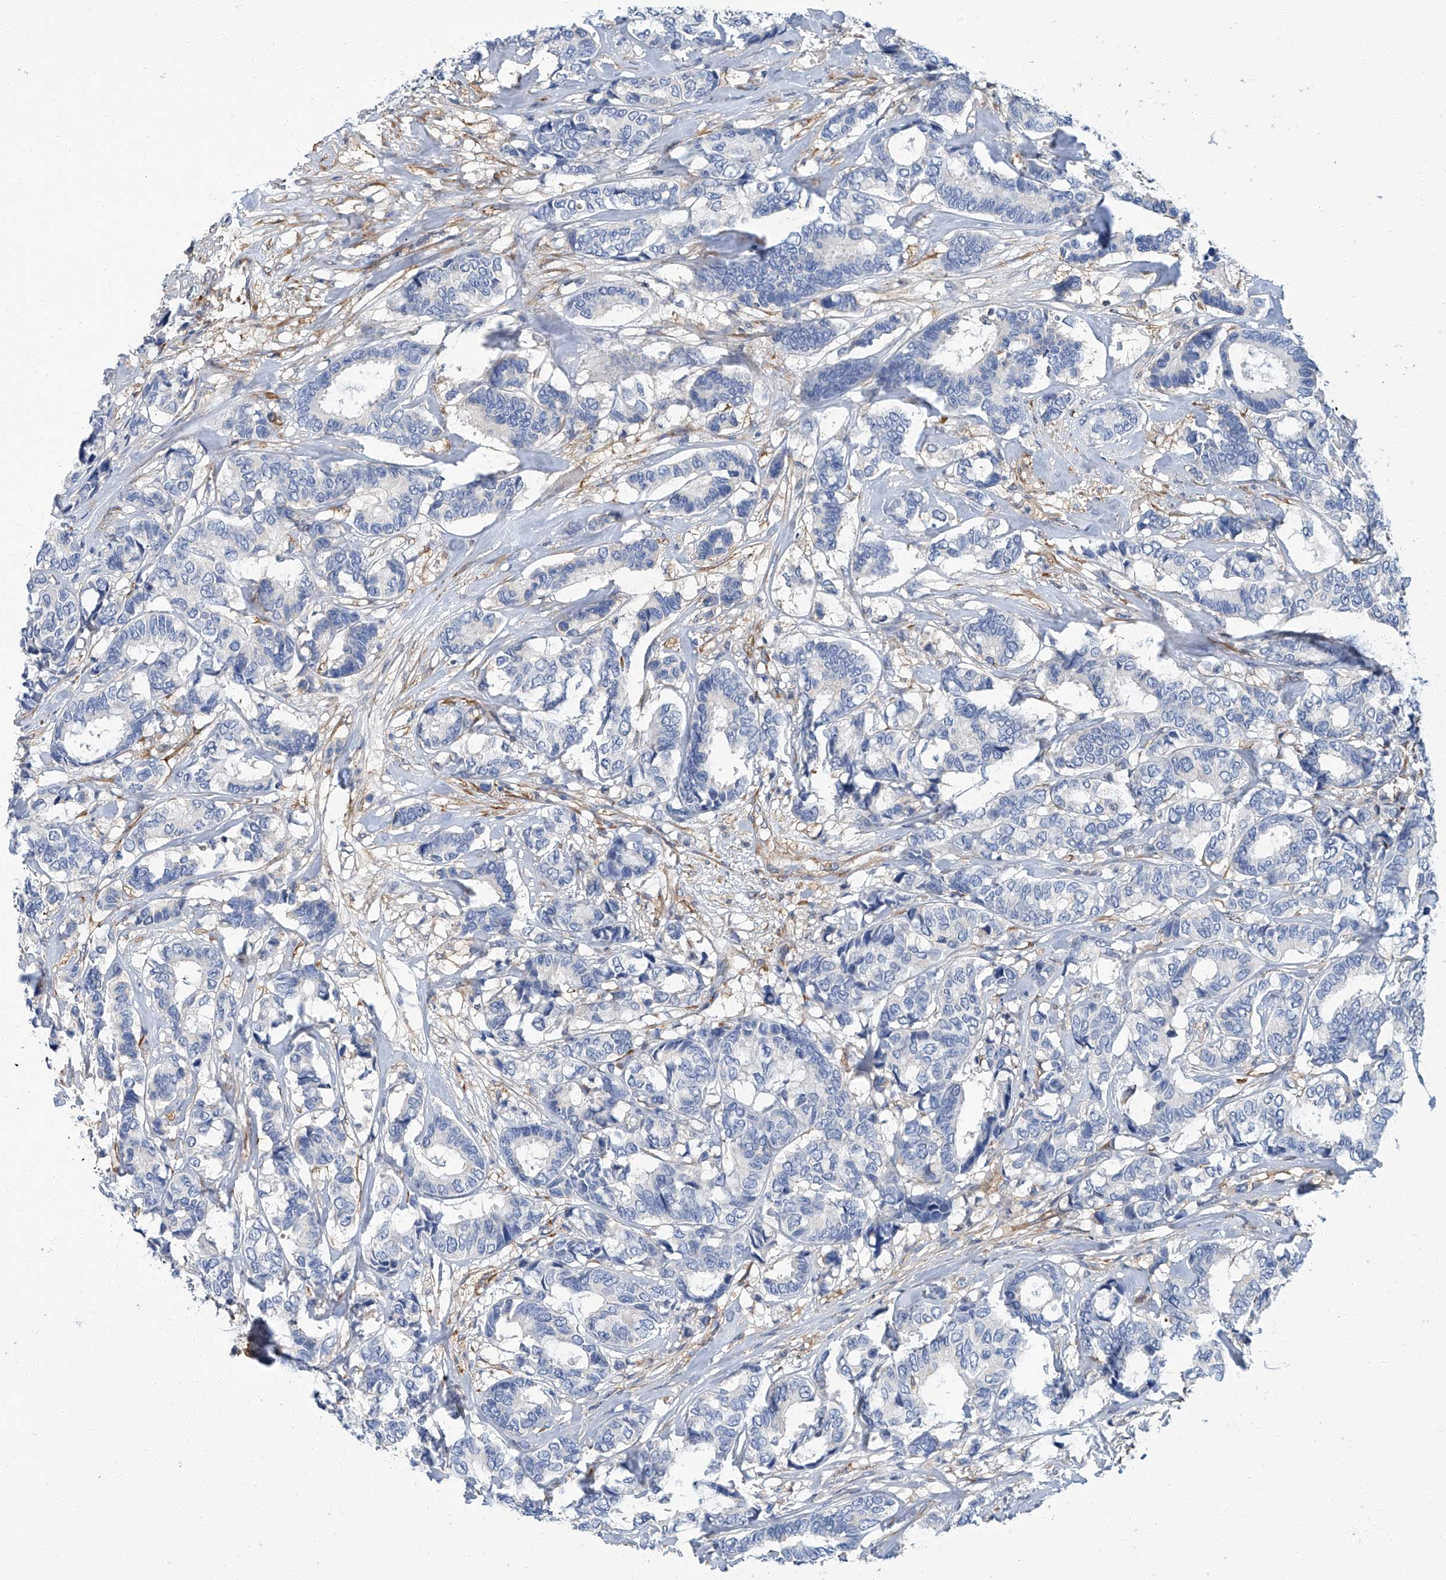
{"staining": {"intensity": "negative", "quantity": "none", "location": "none"}, "tissue": "breast cancer", "cell_type": "Tumor cells", "image_type": "cancer", "snomed": [{"axis": "morphology", "description": "Duct carcinoma"}, {"axis": "topography", "description": "Breast"}], "caption": "Immunohistochemical staining of breast cancer (intraductal carcinoma) shows no significant staining in tumor cells. Nuclei are stained in blue.", "gene": "PSMB10", "patient": {"sex": "female", "age": 87}}